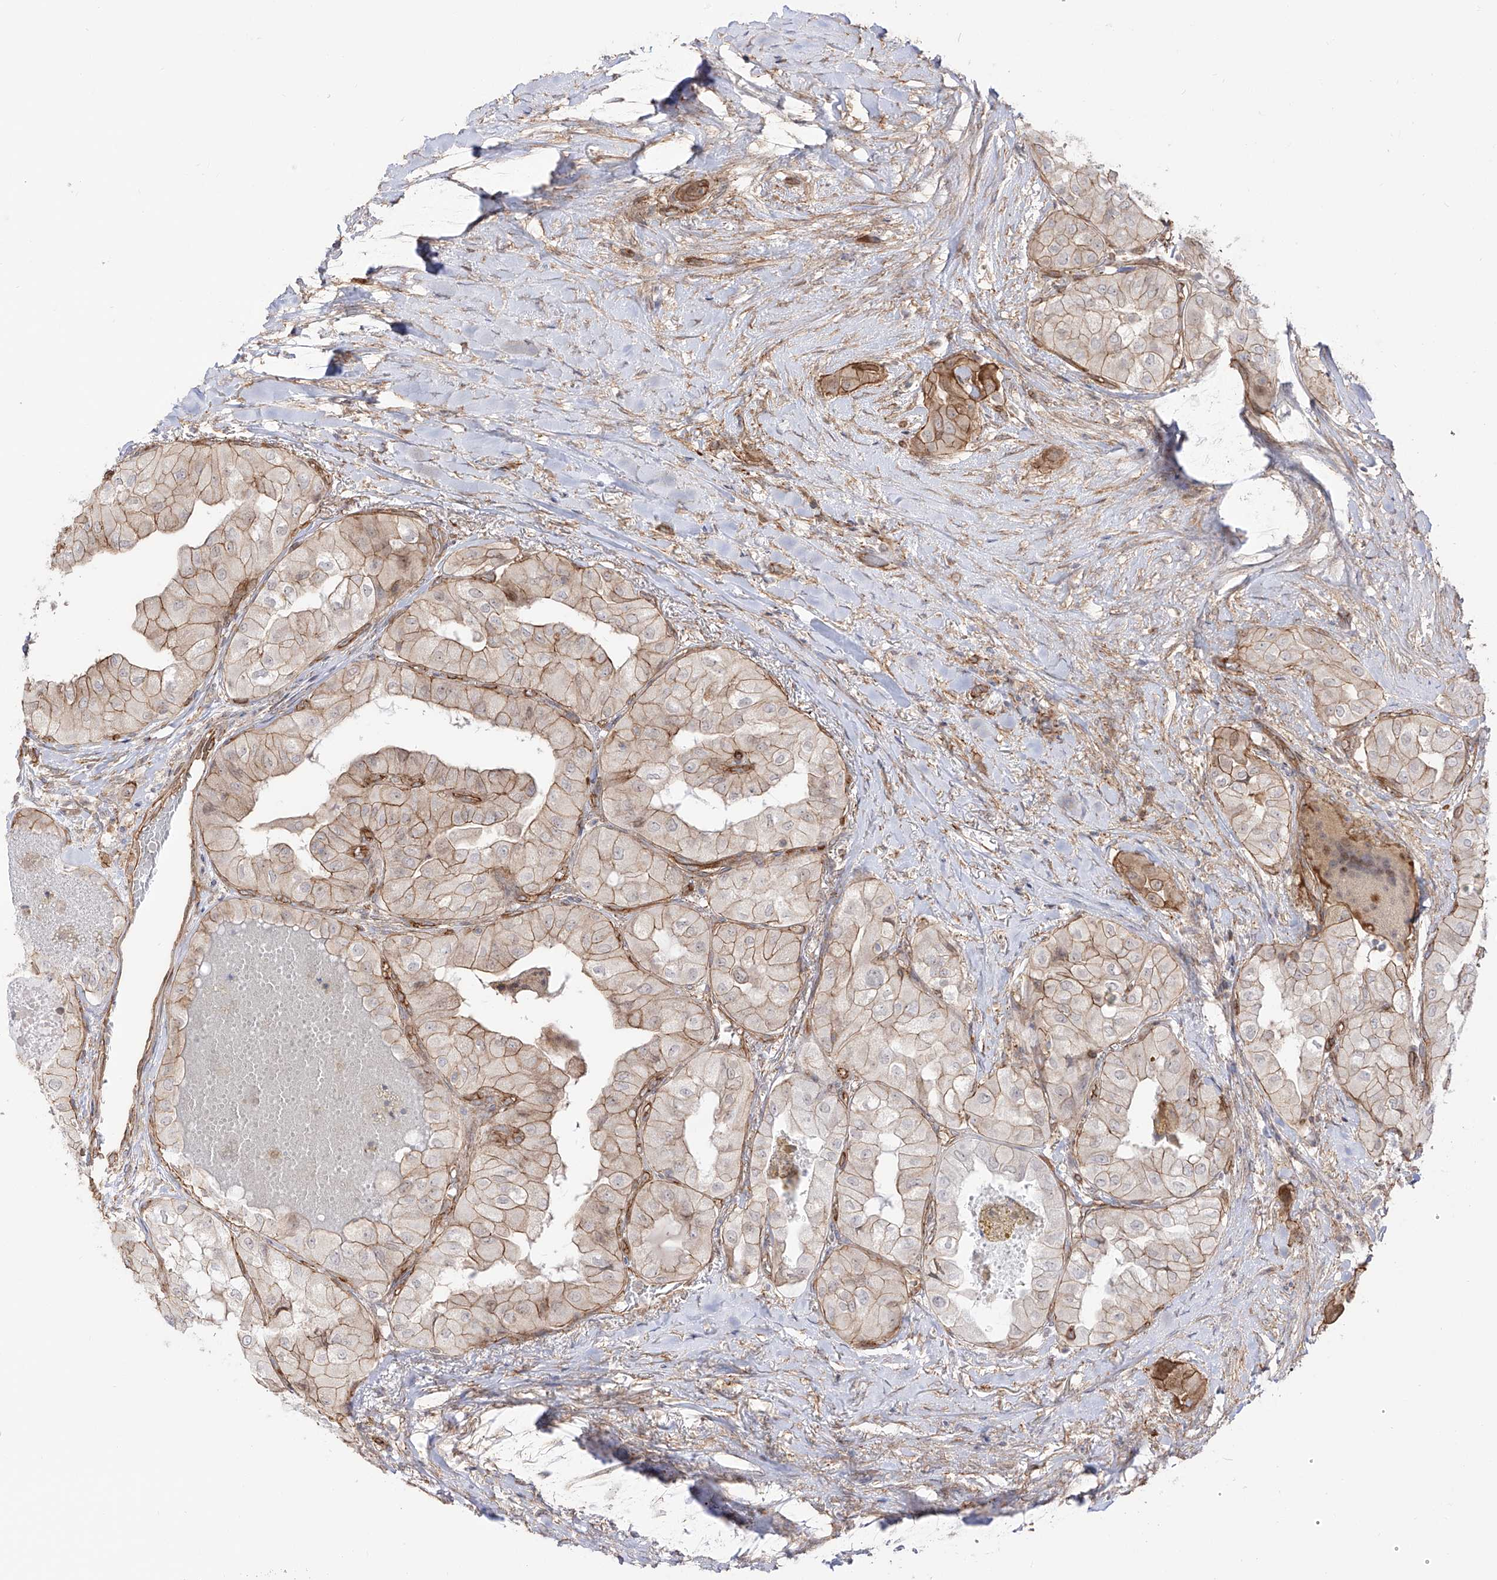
{"staining": {"intensity": "moderate", "quantity": "25%-75%", "location": "cytoplasmic/membranous"}, "tissue": "thyroid cancer", "cell_type": "Tumor cells", "image_type": "cancer", "snomed": [{"axis": "morphology", "description": "Papillary adenocarcinoma, NOS"}, {"axis": "topography", "description": "Thyroid gland"}], "caption": "Immunohistochemistry micrograph of neoplastic tissue: human thyroid cancer (papillary adenocarcinoma) stained using immunohistochemistry (IHC) exhibits medium levels of moderate protein expression localized specifically in the cytoplasmic/membranous of tumor cells, appearing as a cytoplasmic/membranous brown color.", "gene": "ZNF180", "patient": {"sex": "female", "age": 59}}